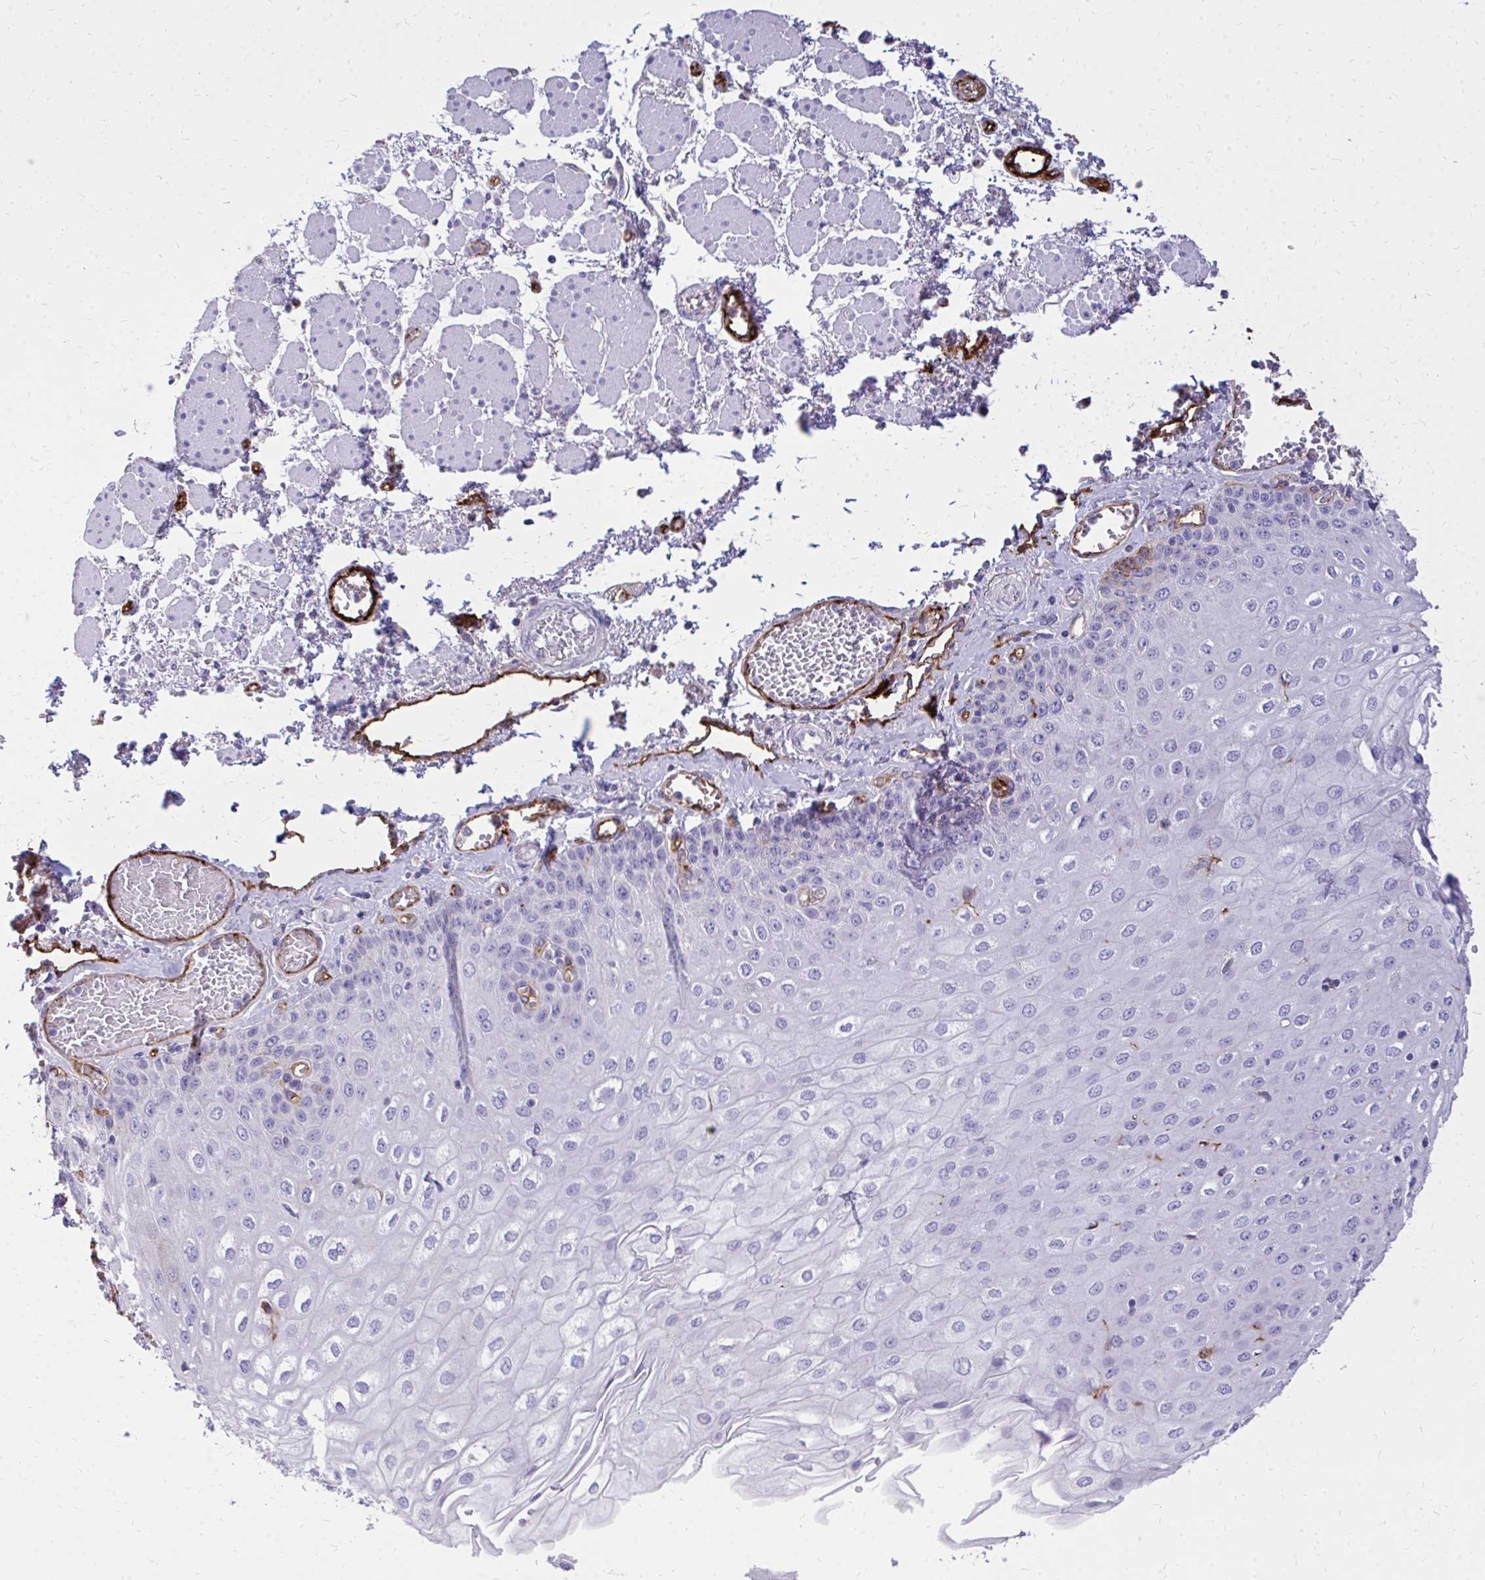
{"staining": {"intensity": "moderate", "quantity": "<25%", "location": "cytoplasmic/membranous"}, "tissue": "esophagus", "cell_type": "Squamous epithelial cells", "image_type": "normal", "snomed": [{"axis": "morphology", "description": "Normal tissue, NOS"}, {"axis": "morphology", "description": "Adenocarcinoma, NOS"}, {"axis": "topography", "description": "Esophagus"}], "caption": "Immunohistochemistry (IHC) histopathology image of unremarkable esophagus stained for a protein (brown), which reveals low levels of moderate cytoplasmic/membranous positivity in approximately <25% of squamous epithelial cells.", "gene": "MARCKSL1", "patient": {"sex": "male", "age": 81}}